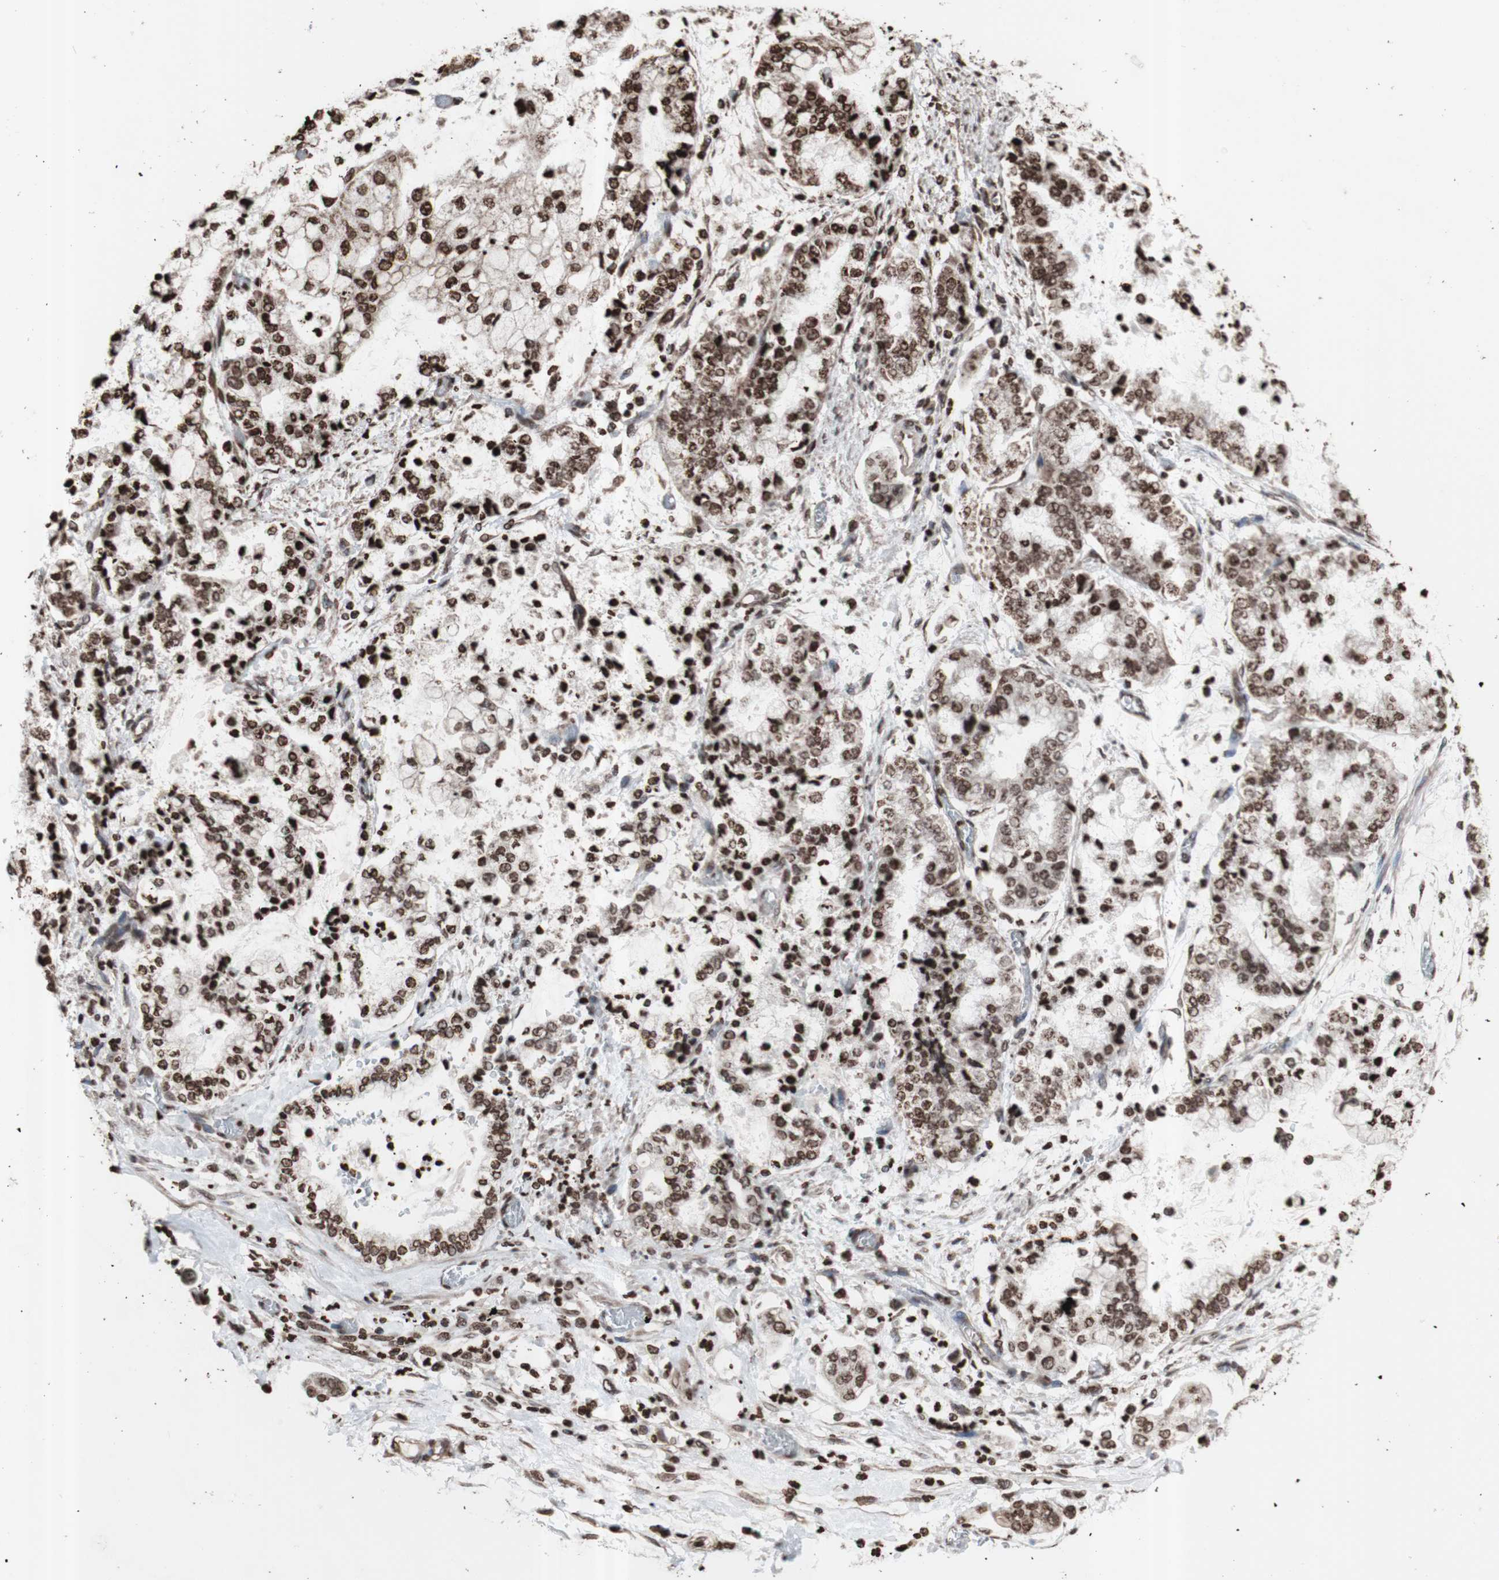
{"staining": {"intensity": "moderate", "quantity": ">75%", "location": "nuclear"}, "tissue": "stomach cancer", "cell_type": "Tumor cells", "image_type": "cancer", "snomed": [{"axis": "morphology", "description": "Adenocarcinoma, NOS"}, {"axis": "topography", "description": "Stomach"}], "caption": "The immunohistochemical stain labels moderate nuclear staining in tumor cells of stomach cancer tissue.", "gene": "SNAI2", "patient": {"sex": "male", "age": 76}}